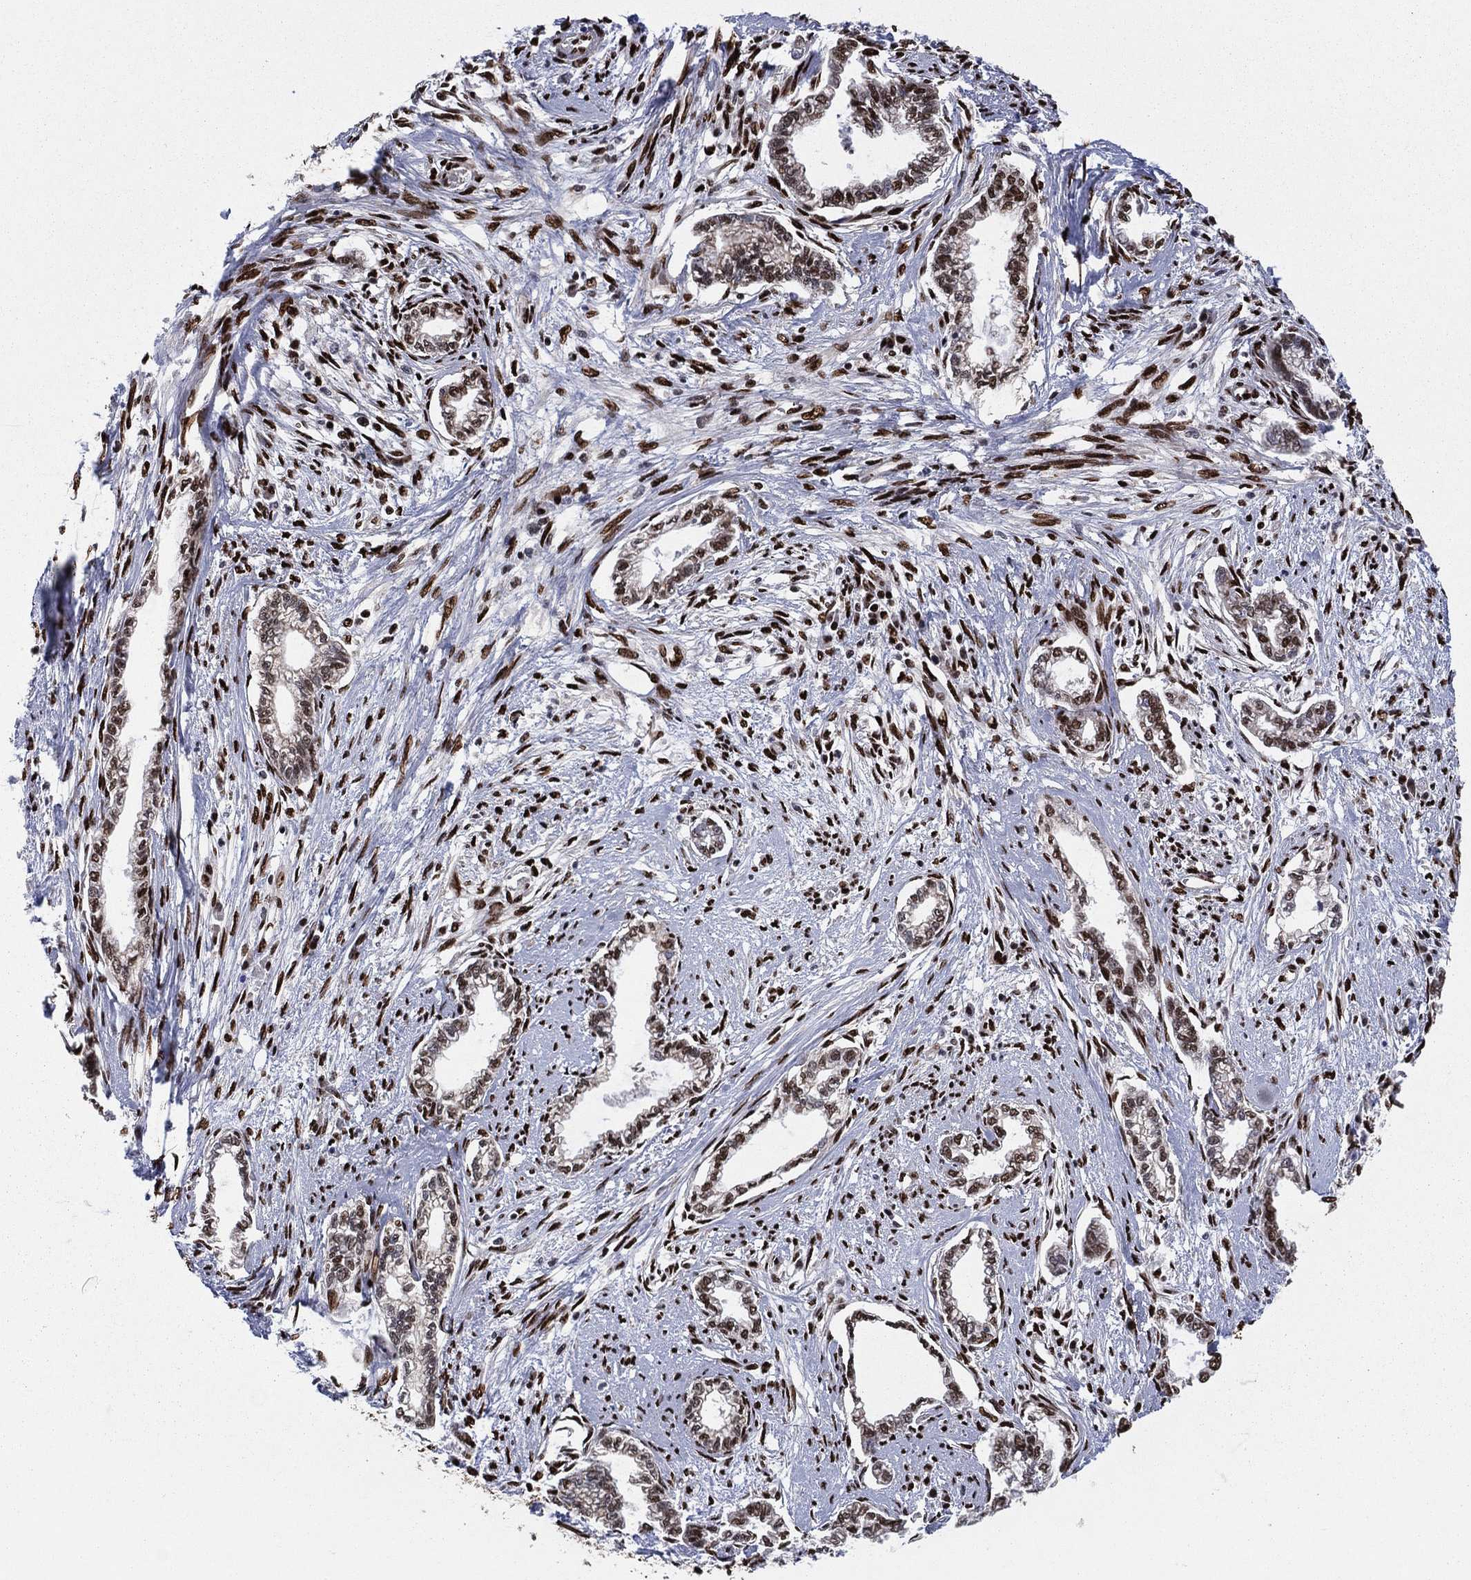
{"staining": {"intensity": "moderate", "quantity": ">75%", "location": "nuclear"}, "tissue": "cervical cancer", "cell_type": "Tumor cells", "image_type": "cancer", "snomed": [{"axis": "morphology", "description": "Adenocarcinoma, NOS"}, {"axis": "topography", "description": "Cervix"}], "caption": "Immunohistochemical staining of human cervical cancer (adenocarcinoma) exhibits moderate nuclear protein positivity in approximately >75% of tumor cells.", "gene": "TP53BP1", "patient": {"sex": "female", "age": 62}}